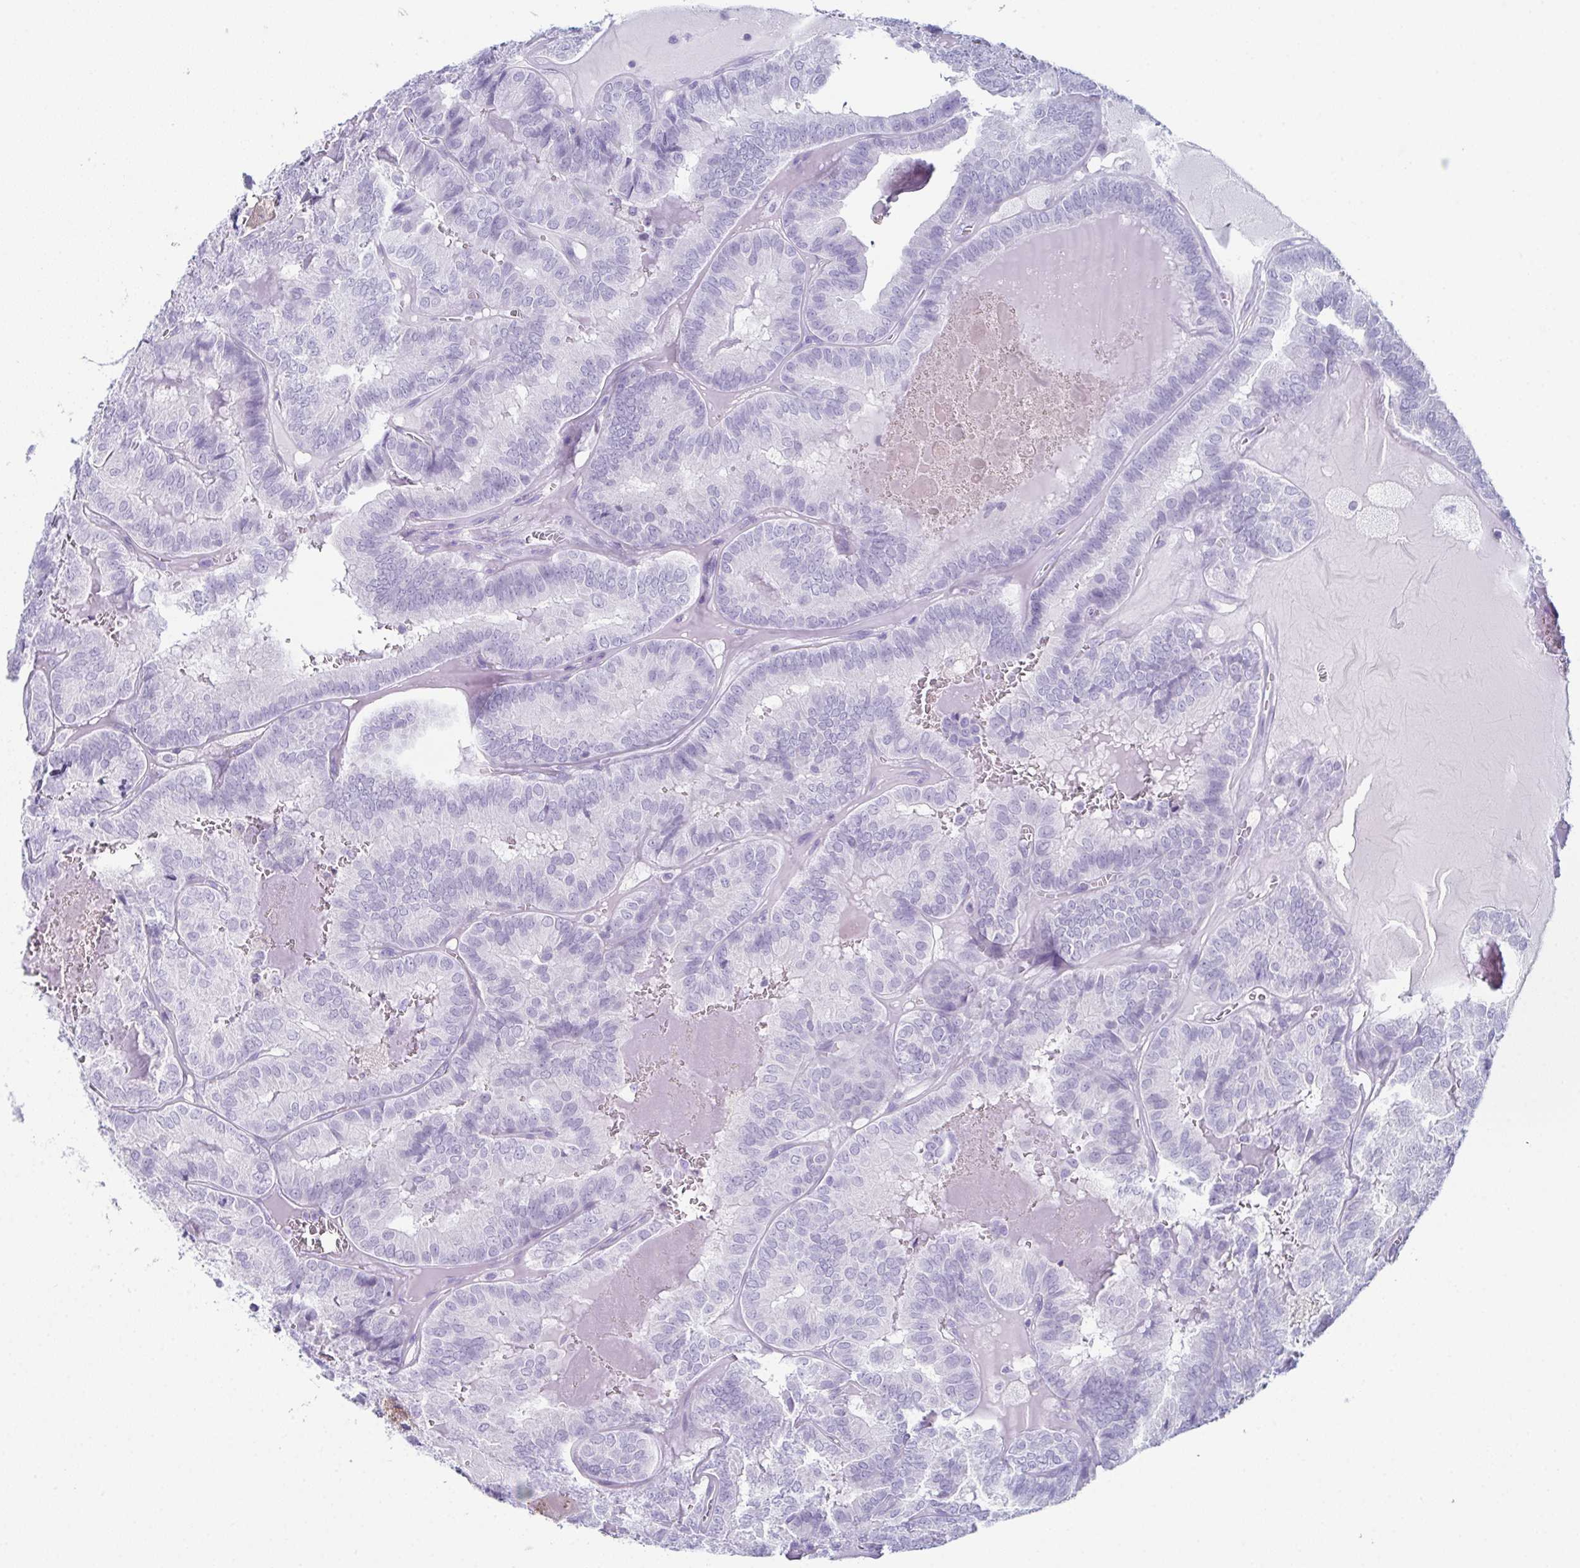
{"staining": {"intensity": "negative", "quantity": "none", "location": "none"}, "tissue": "thyroid cancer", "cell_type": "Tumor cells", "image_type": "cancer", "snomed": [{"axis": "morphology", "description": "Papillary adenocarcinoma, NOS"}, {"axis": "topography", "description": "Thyroid gland"}], "caption": "The immunohistochemistry micrograph has no significant staining in tumor cells of papillary adenocarcinoma (thyroid) tissue. Brightfield microscopy of immunohistochemistry stained with DAB (brown) and hematoxylin (blue), captured at high magnification.", "gene": "ENKUR", "patient": {"sex": "female", "age": 75}}